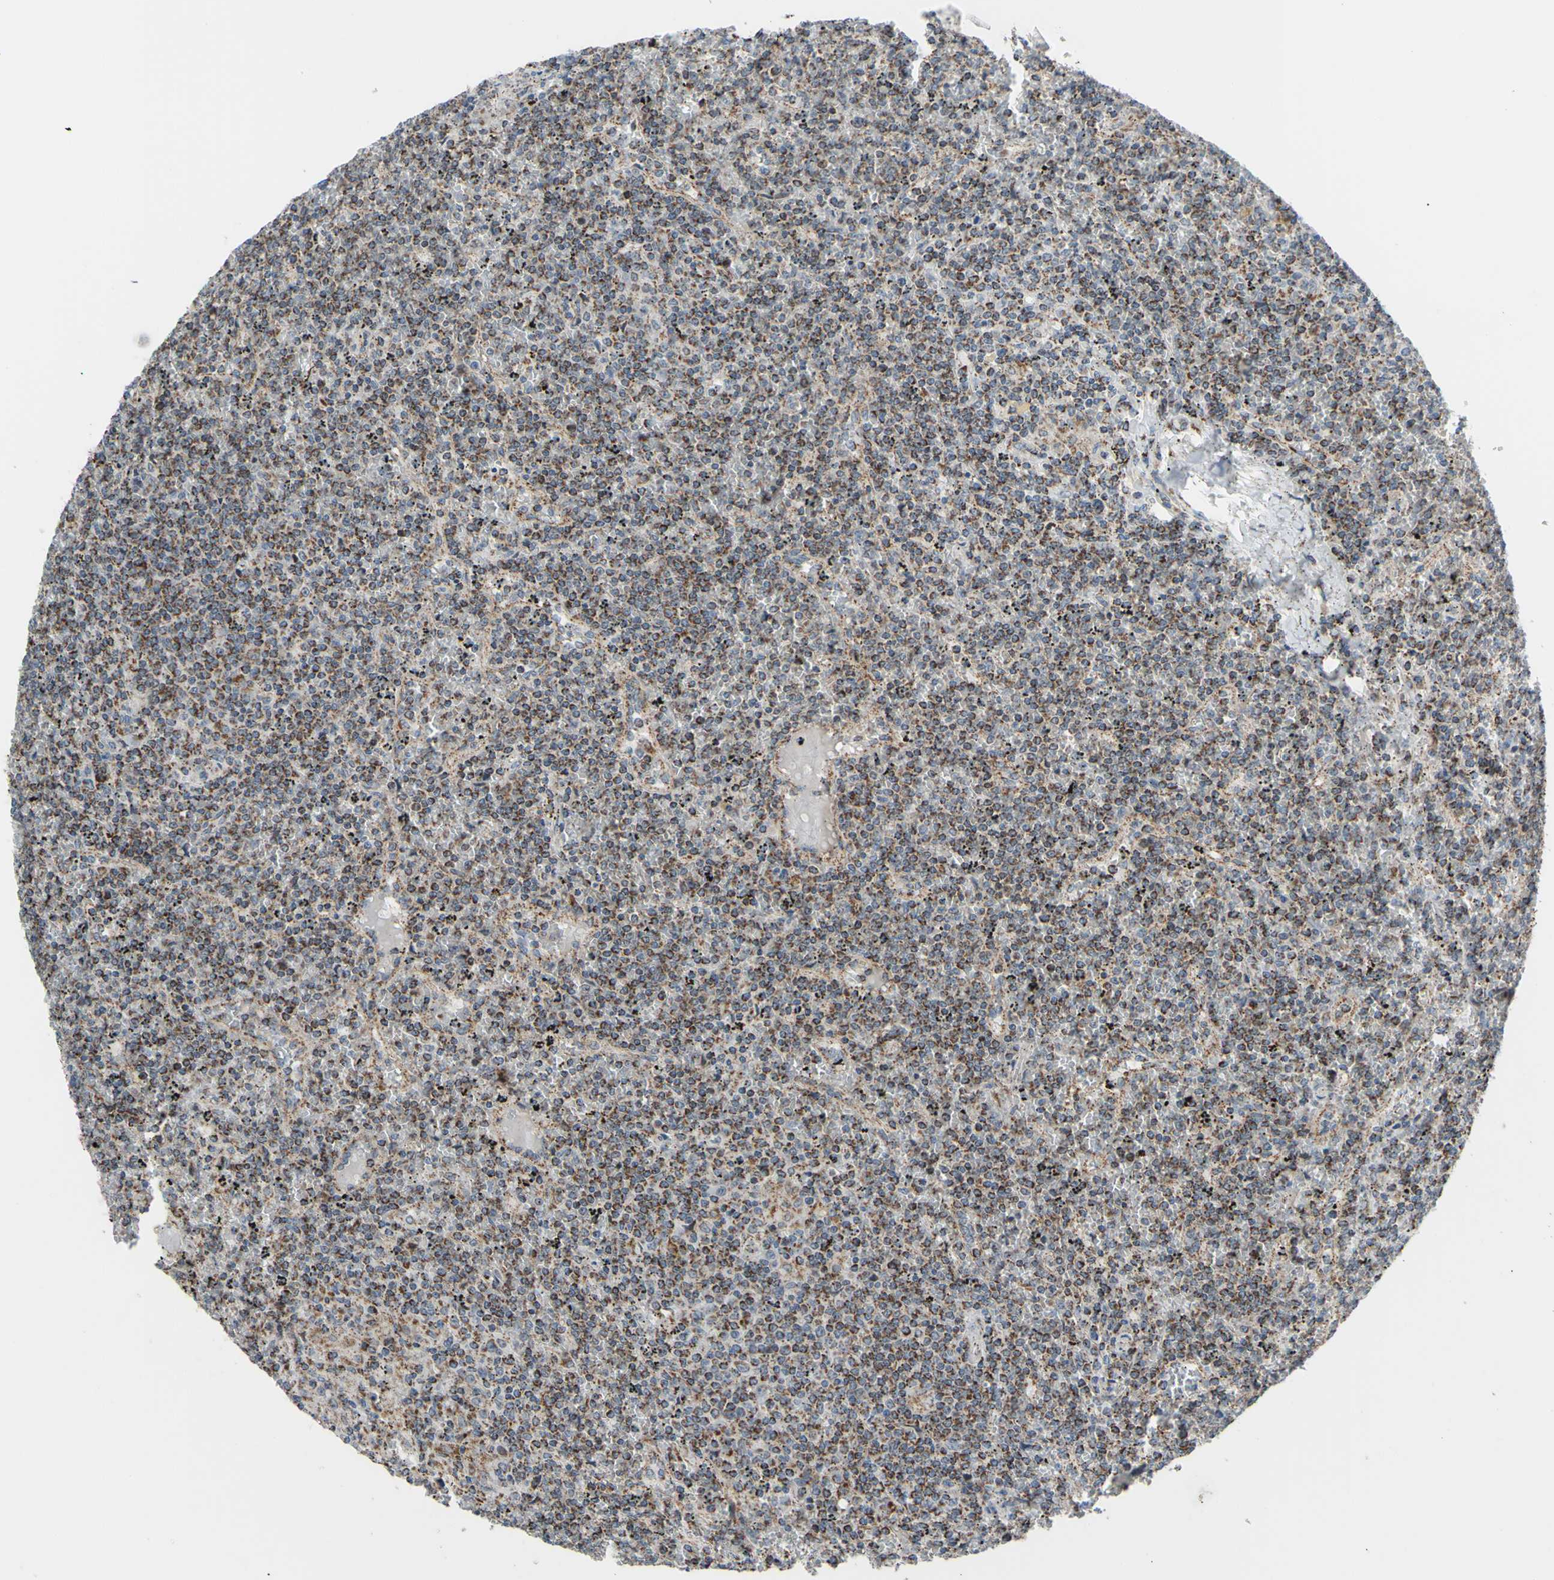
{"staining": {"intensity": "moderate", "quantity": "25%-75%", "location": "cytoplasmic/membranous"}, "tissue": "lymphoma", "cell_type": "Tumor cells", "image_type": "cancer", "snomed": [{"axis": "morphology", "description": "Malignant lymphoma, non-Hodgkin's type, Low grade"}, {"axis": "topography", "description": "Spleen"}], "caption": "This is a photomicrograph of IHC staining of low-grade malignant lymphoma, non-Hodgkin's type, which shows moderate expression in the cytoplasmic/membranous of tumor cells.", "gene": "GLT8D1", "patient": {"sex": "female", "age": 19}}